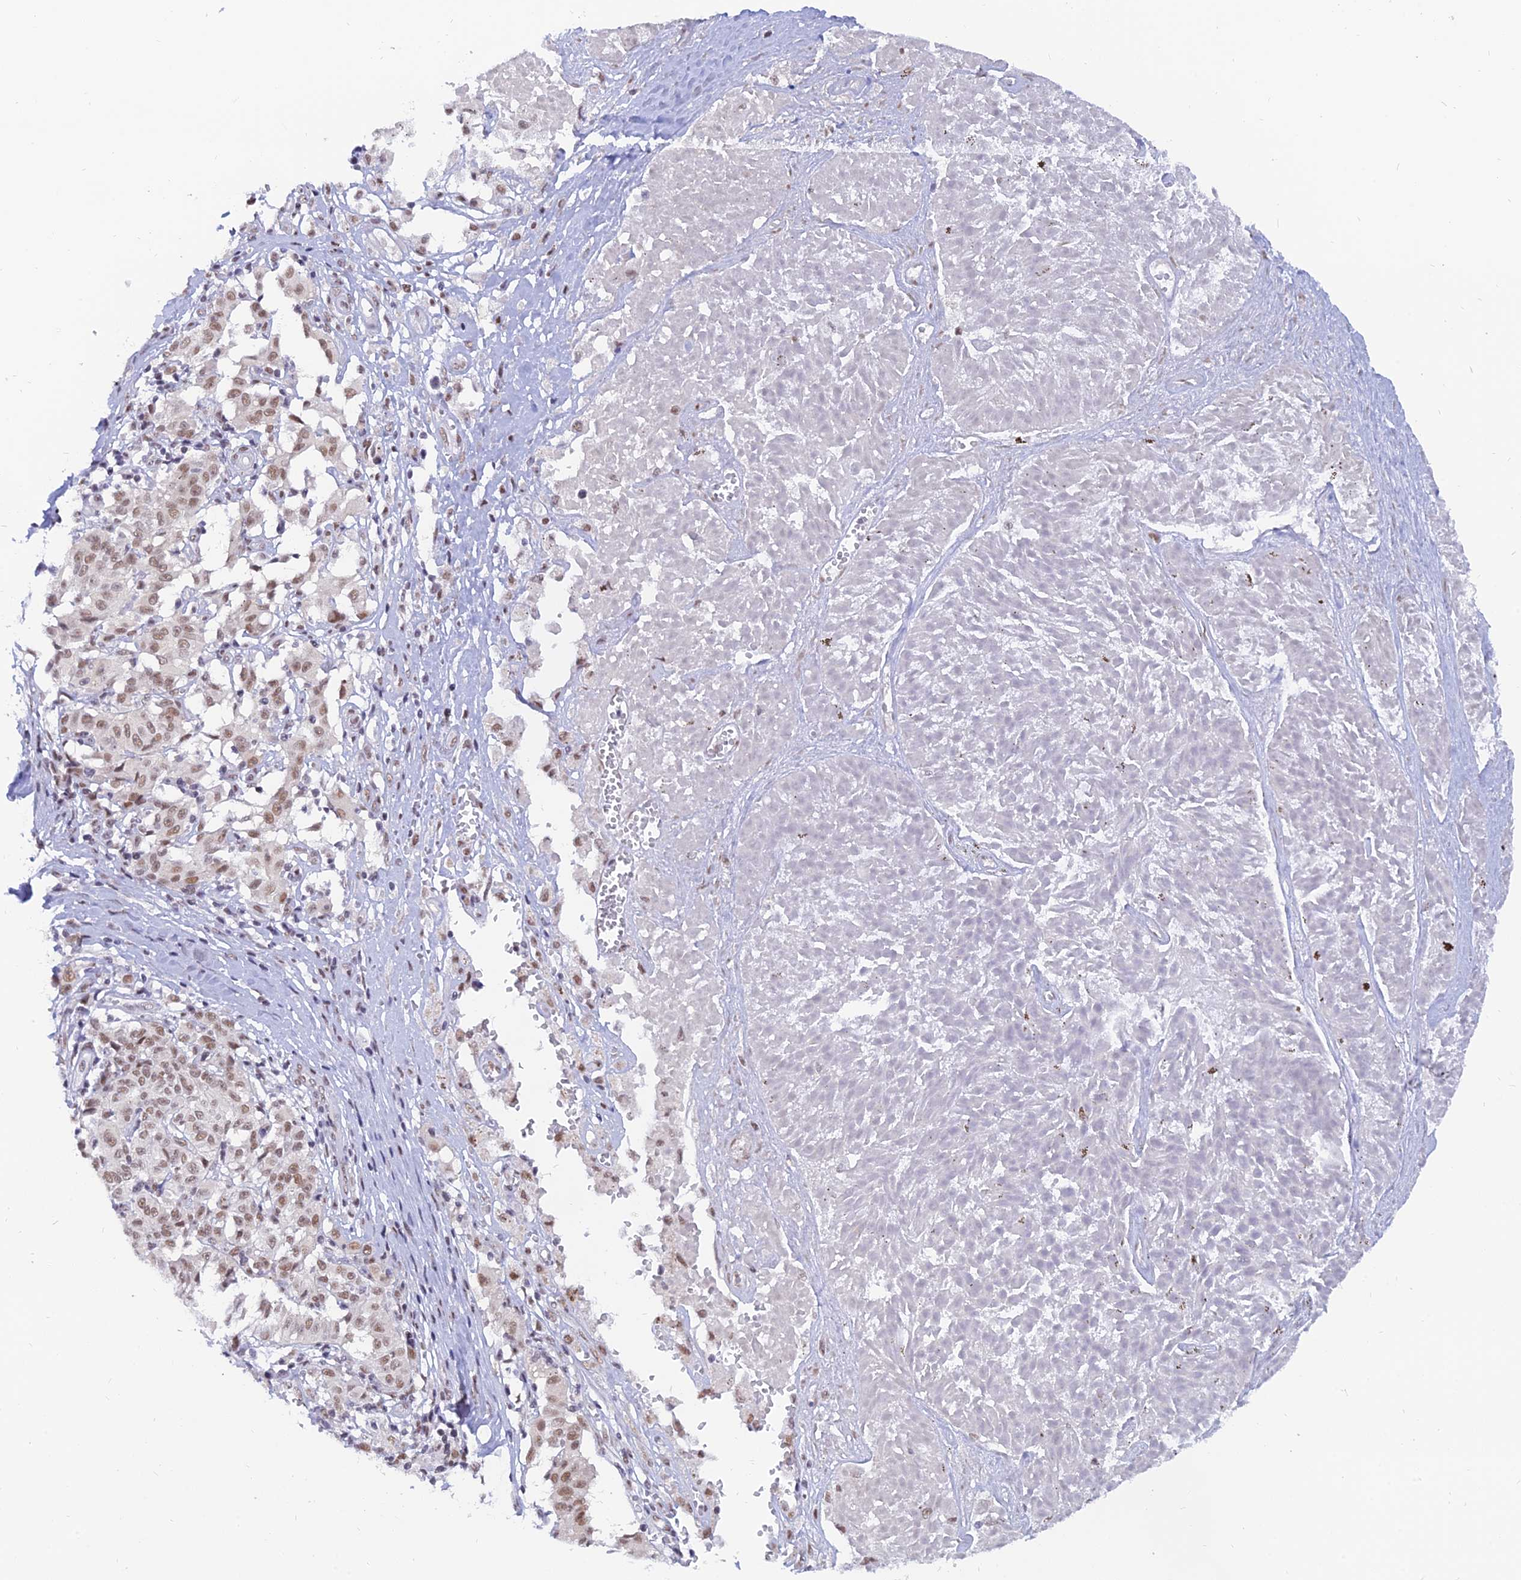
{"staining": {"intensity": "weak", "quantity": ">75%", "location": "nuclear"}, "tissue": "melanoma", "cell_type": "Tumor cells", "image_type": "cancer", "snomed": [{"axis": "morphology", "description": "Malignant melanoma, NOS"}, {"axis": "topography", "description": "Skin"}], "caption": "Immunohistochemical staining of malignant melanoma exhibits weak nuclear protein positivity in about >75% of tumor cells.", "gene": "DPY30", "patient": {"sex": "female", "age": 72}}